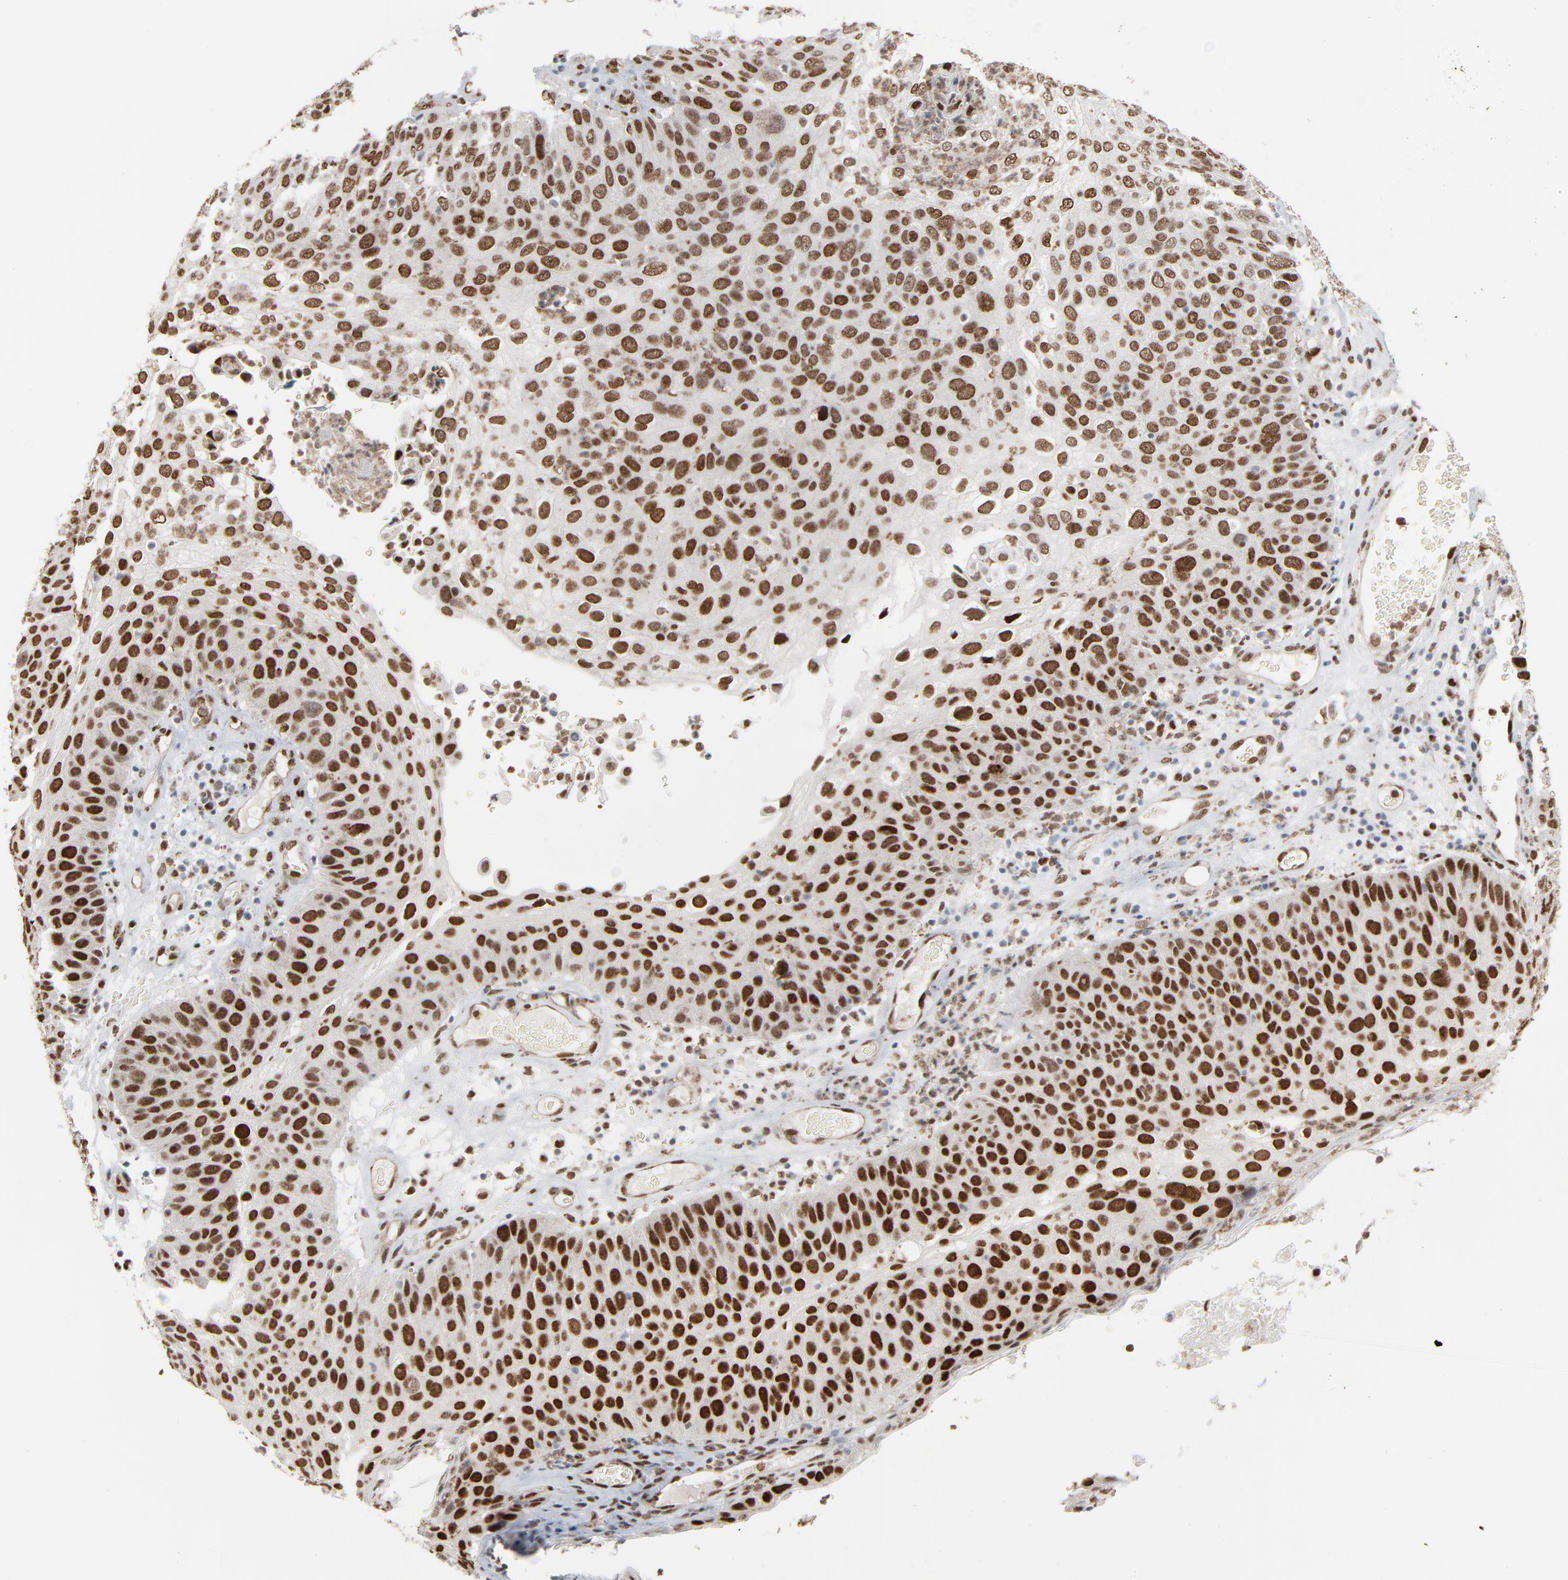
{"staining": {"intensity": "strong", "quantity": ">75%", "location": "nuclear"}, "tissue": "skin cancer", "cell_type": "Tumor cells", "image_type": "cancer", "snomed": [{"axis": "morphology", "description": "Squamous cell carcinoma, NOS"}, {"axis": "topography", "description": "Skin"}], "caption": "The micrograph shows a brown stain indicating the presence of a protein in the nuclear of tumor cells in skin cancer. Nuclei are stained in blue.", "gene": "CUX1", "patient": {"sex": "male", "age": 87}}